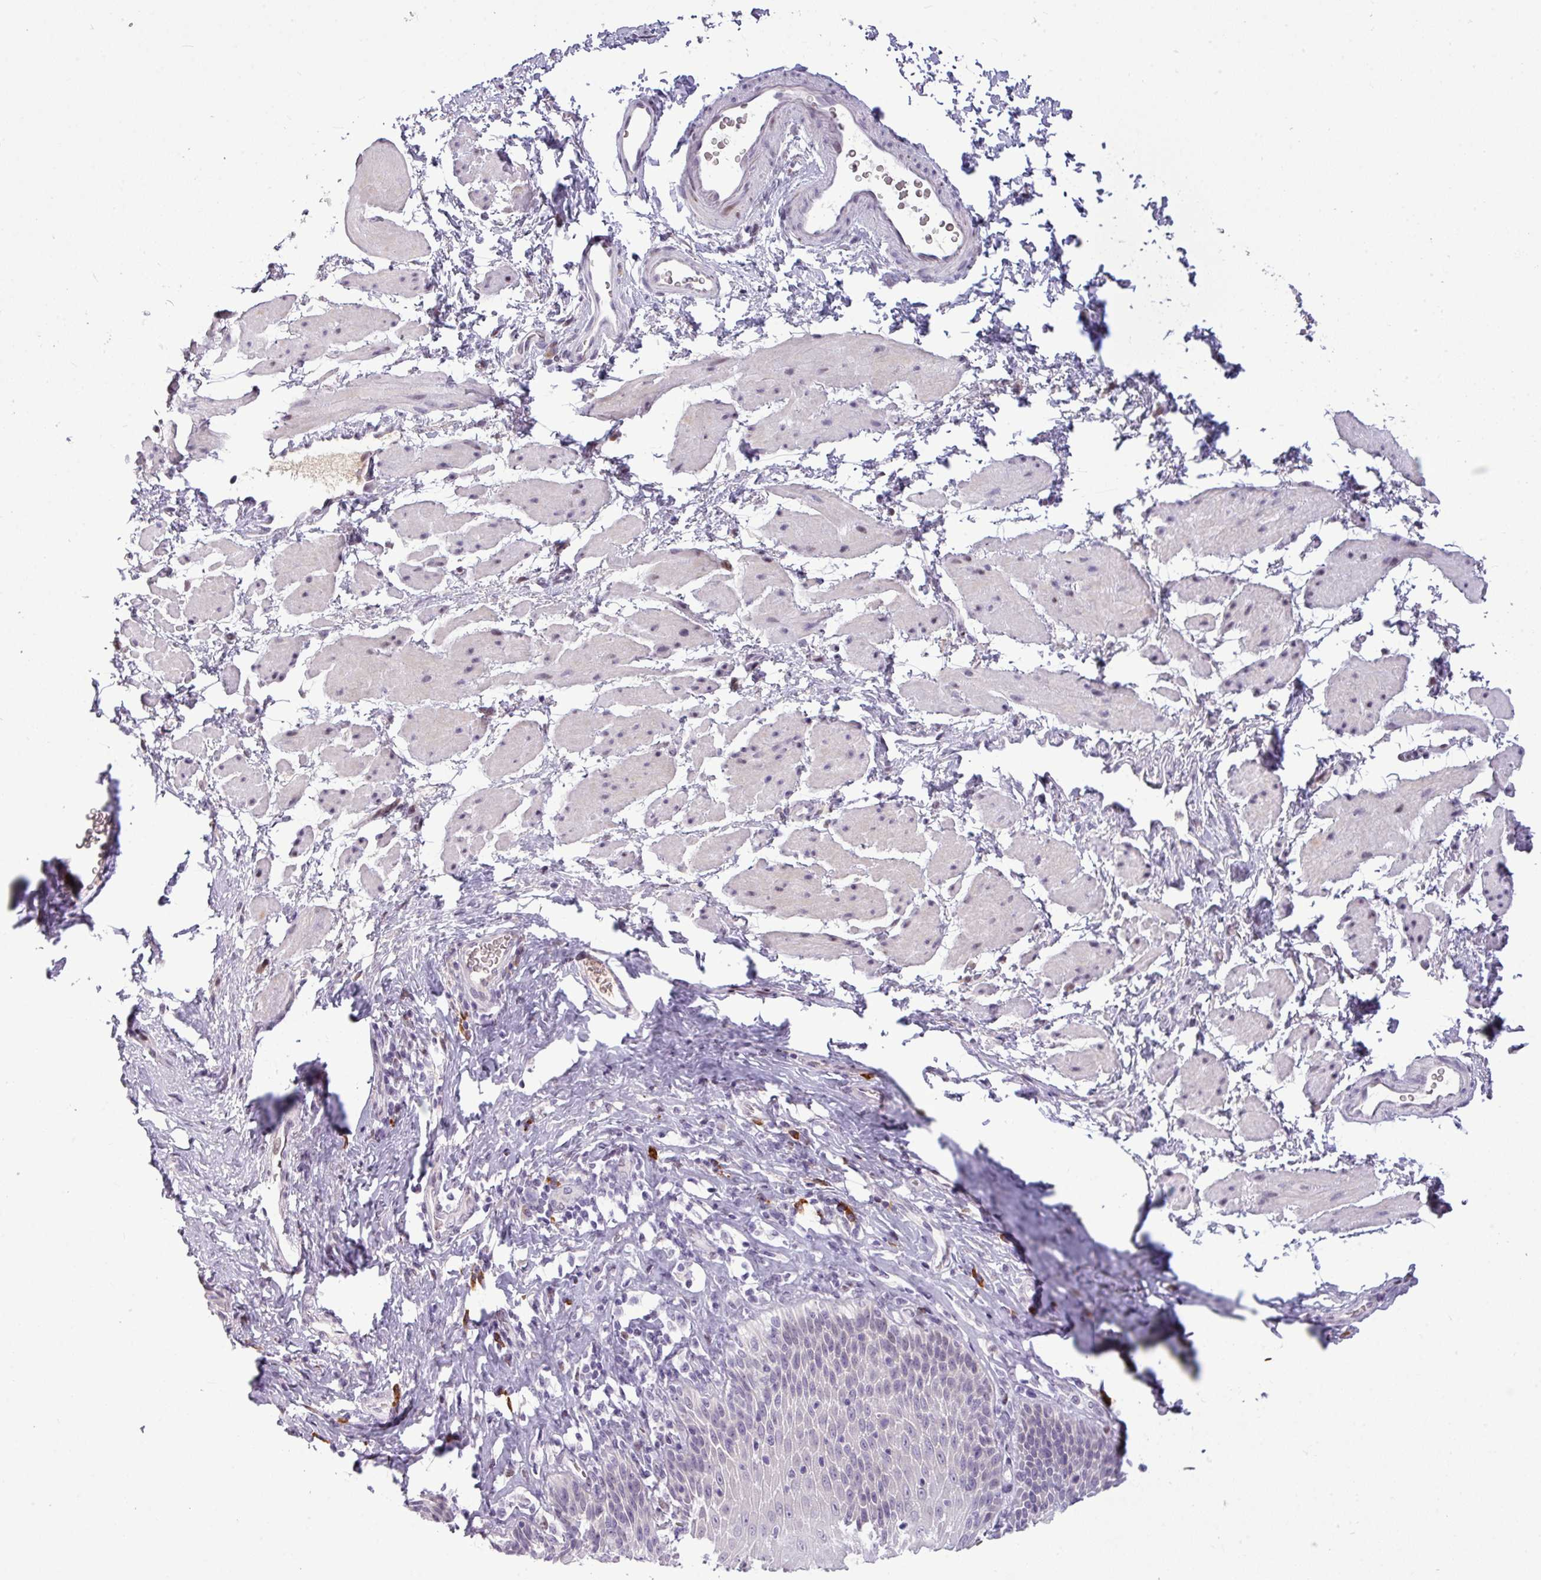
{"staining": {"intensity": "negative", "quantity": "none", "location": "none"}, "tissue": "esophagus", "cell_type": "Squamous epithelial cells", "image_type": "normal", "snomed": [{"axis": "morphology", "description": "Normal tissue, NOS"}, {"axis": "topography", "description": "Esophagus"}], "caption": "IHC of unremarkable esophagus demonstrates no expression in squamous epithelial cells.", "gene": "SLC66A2", "patient": {"sex": "female", "age": 61}}